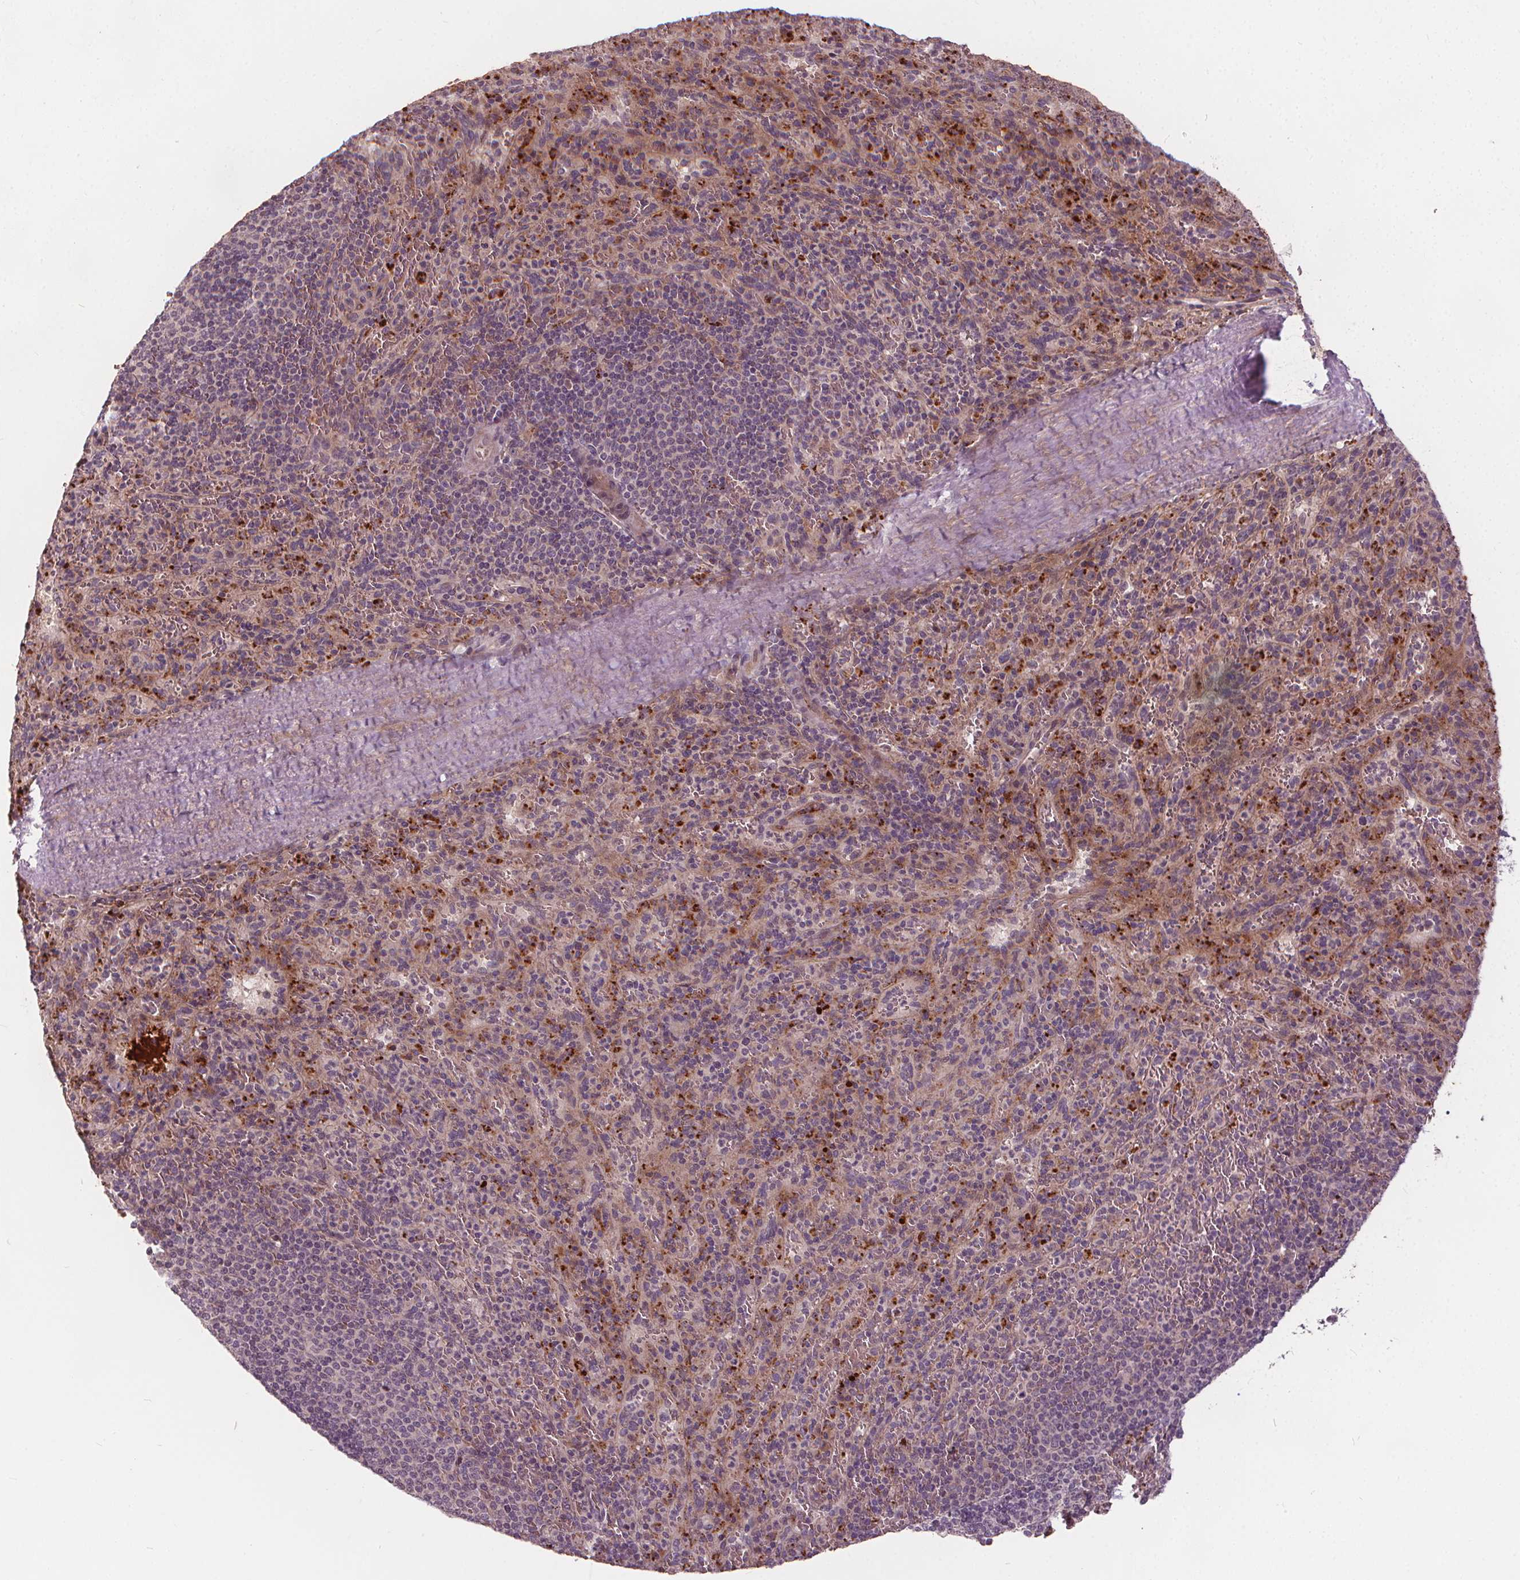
{"staining": {"intensity": "moderate", "quantity": "<25%", "location": "cytoplasmic/membranous"}, "tissue": "spleen", "cell_type": "Cells in red pulp", "image_type": "normal", "snomed": [{"axis": "morphology", "description": "Normal tissue, NOS"}, {"axis": "topography", "description": "Spleen"}], "caption": "Spleen stained with a brown dye shows moderate cytoplasmic/membranous positive staining in about <25% of cells in red pulp.", "gene": "IPO13", "patient": {"sex": "male", "age": 57}}